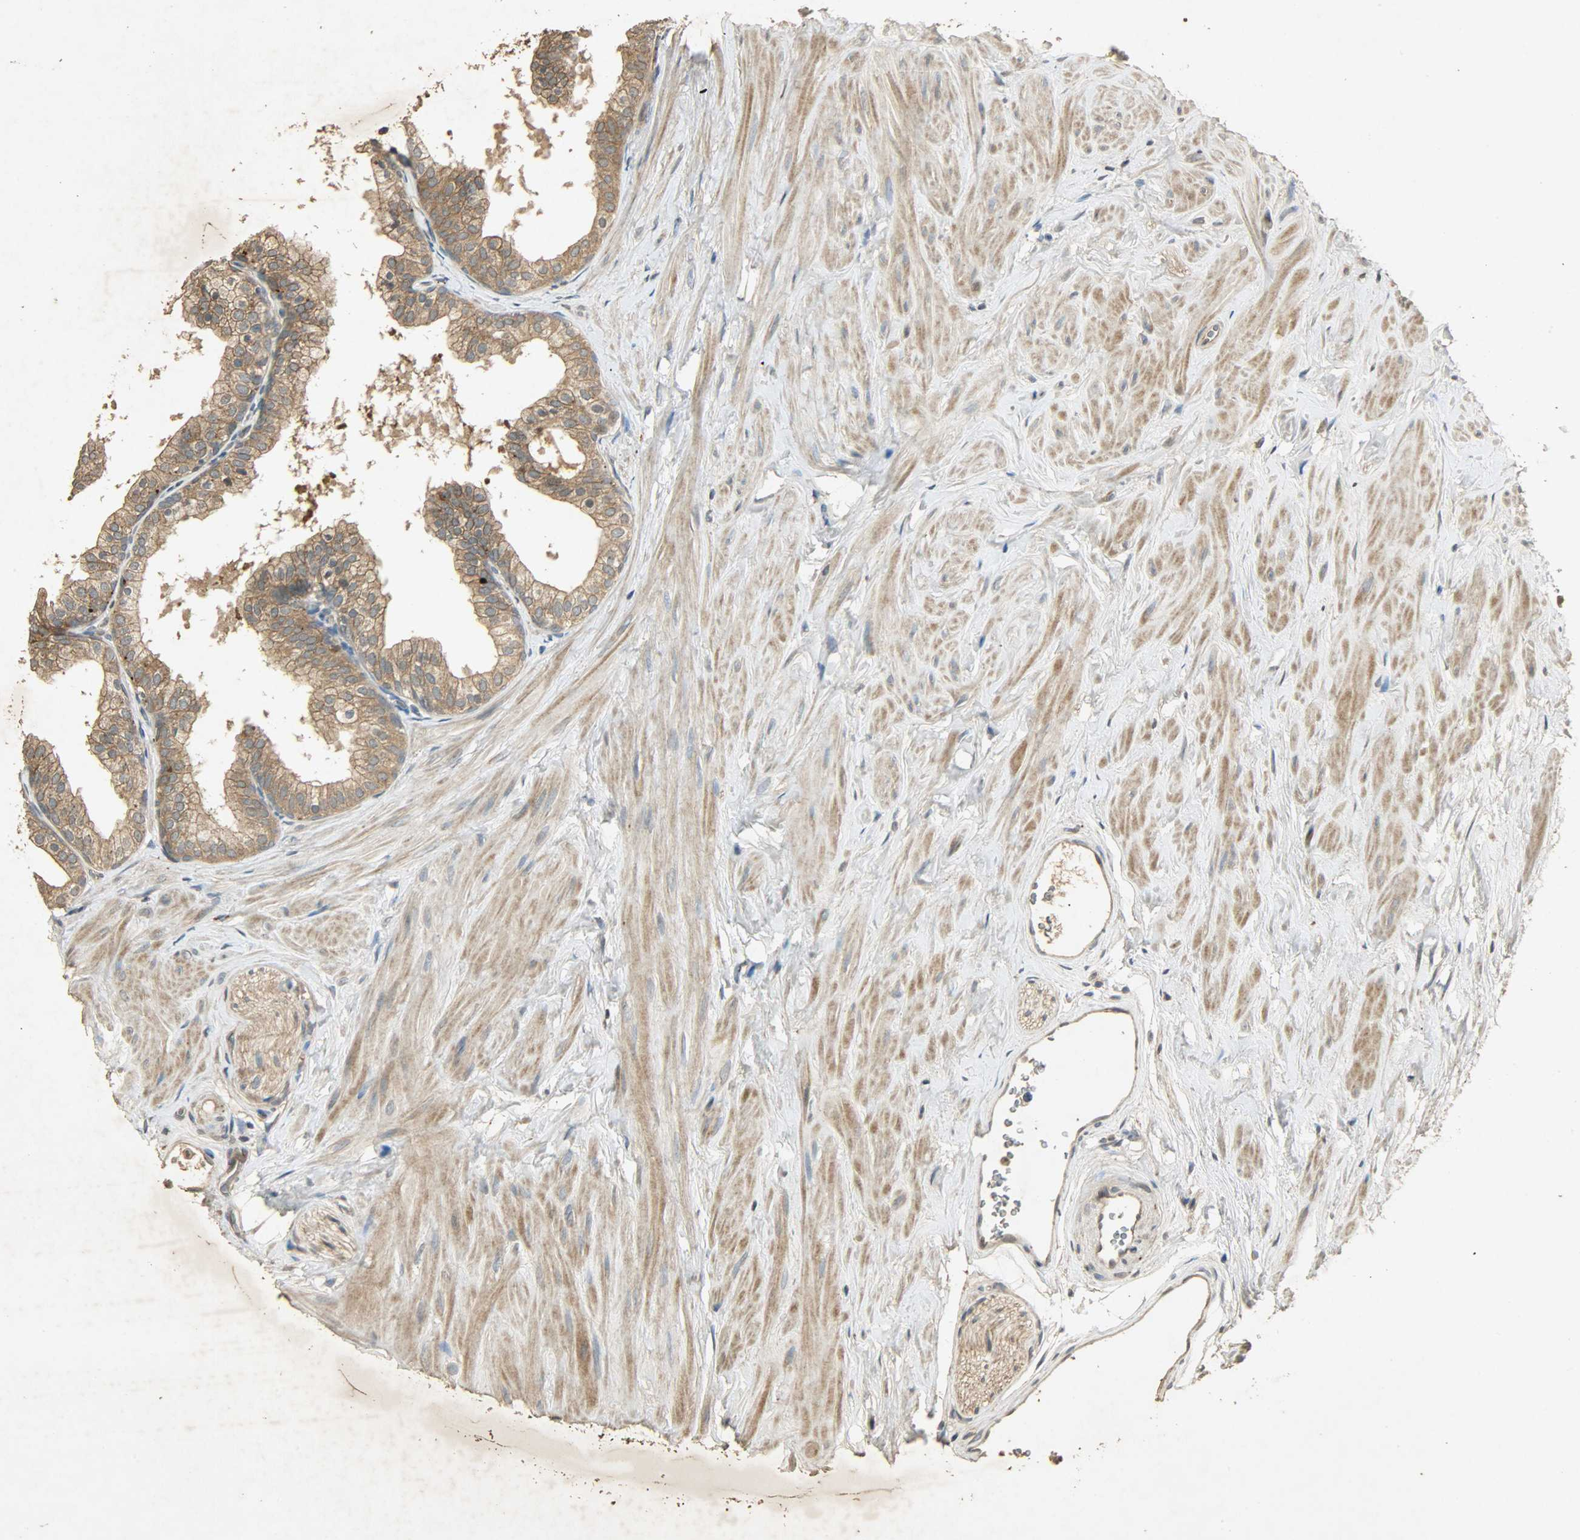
{"staining": {"intensity": "moderate", "quantity": ">75%", "location": "cytoplasmic/membranous"}, "tissue": "prostate", "cell_type": "Glandular cells", "image_type": "normal", "snomed": [{"axis": "morphology", "description": "Normal tissue, NOS"}, {"axis": "topography", "description": "Prostate"}], "caption": "IHC histopathology image of benign prostate: human prostate stained using IHC exhibits medium levels of moderate protein expression localized specifically in the cytoplasmic/membranous of glandular cells, appearing as a cytoplasmic/membranous brown color.", "gene": "ATP2B1", "patient": {"sex": "male", "age": 60}}